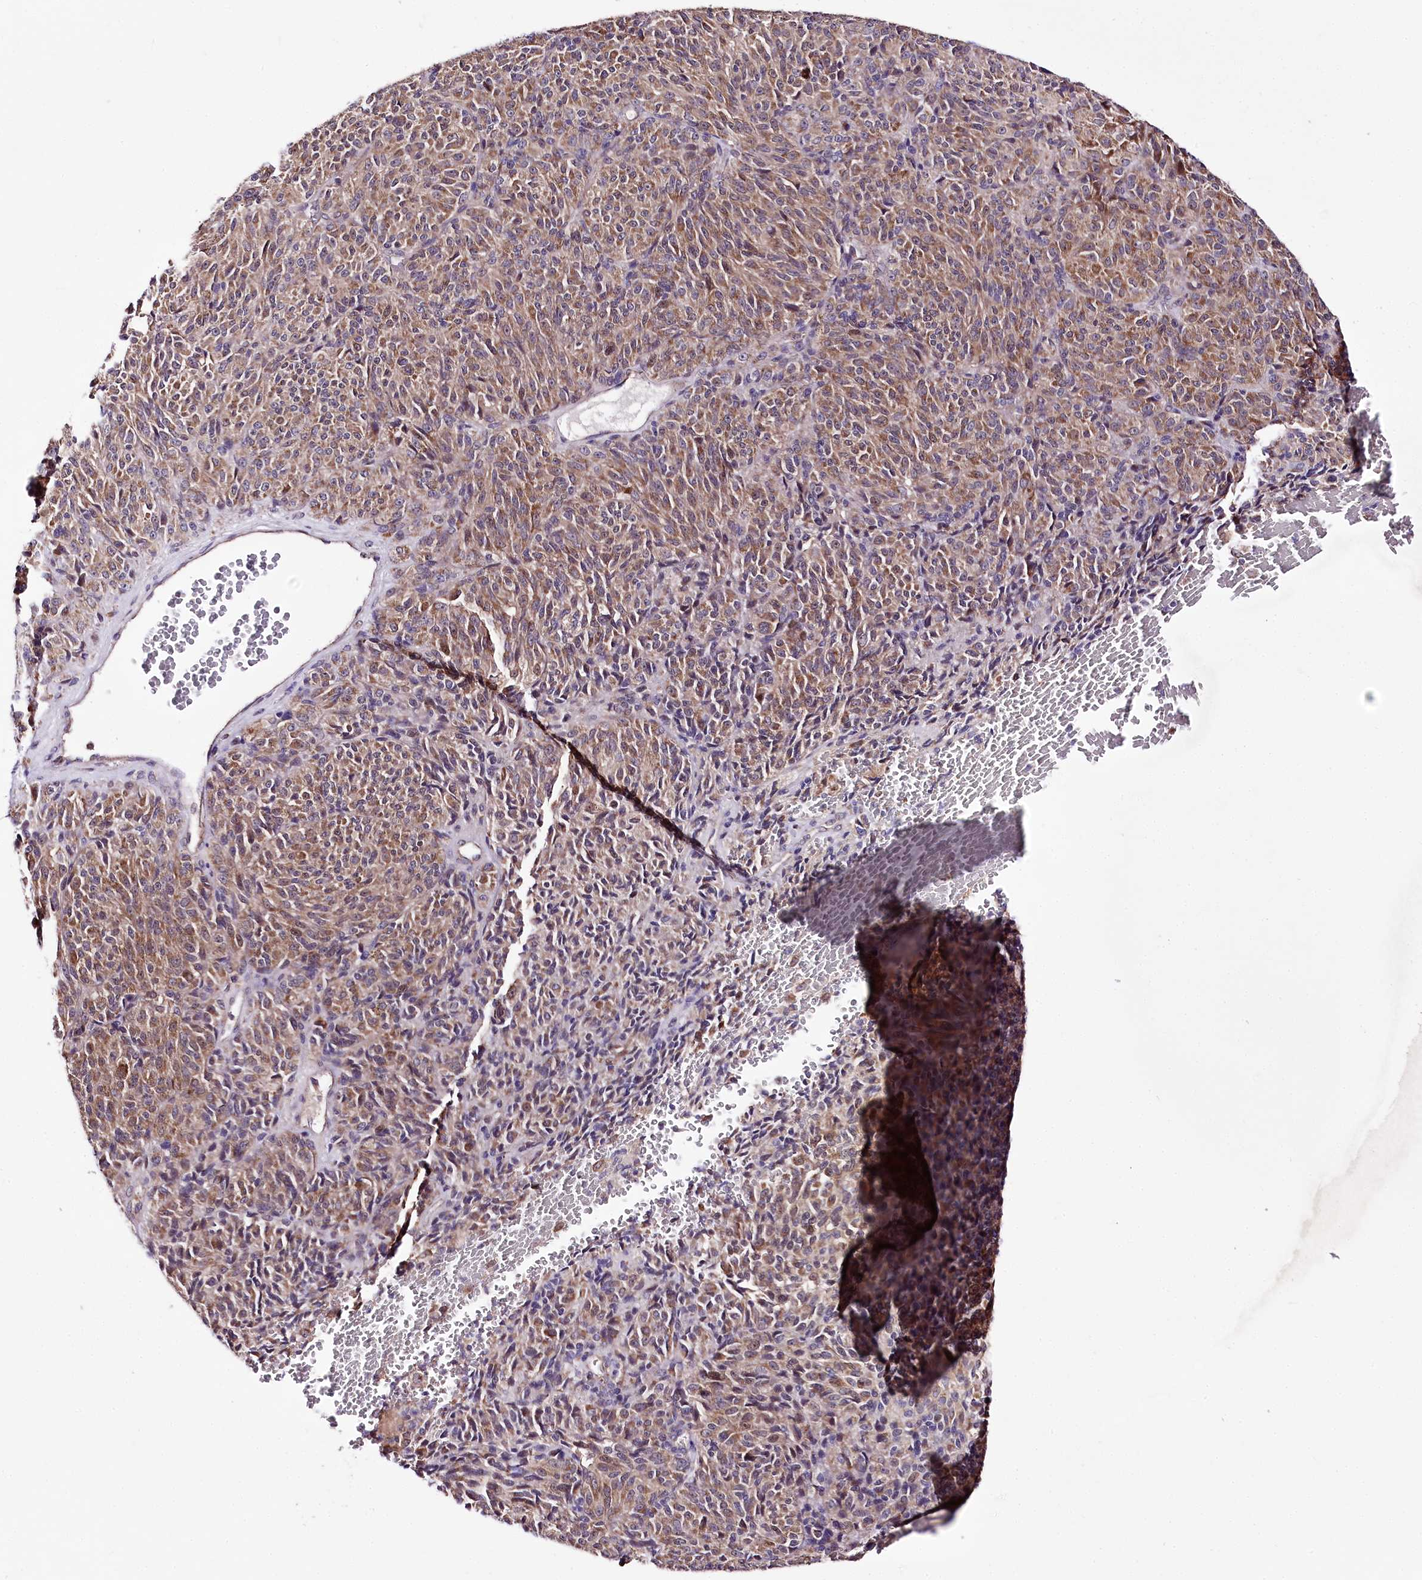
{"staining": {"intensity": "moderate", "quantity": ">75%", "location": "cytoplasmic/membranous"}, "tissue": "melanoma", "cell_type": "Tumor cells", "image_type": "cancer", "snomed": [{"axis": "morphology", "description": "Malignant melanoma, Metastatic site"}, {"axis": "topography", "description": "Brain"}], "caption": "Immunohistochemical staining of human malignant melanoma (metastatic site) displays moderate cytoplasmic/membranous protein staining in approximately >75% of tumor cells. The protein of interest is shown in brown color, while the nuclei are stained blue.", "gene": "ATE1", "patient": {"sex": "female", "age": 56}}